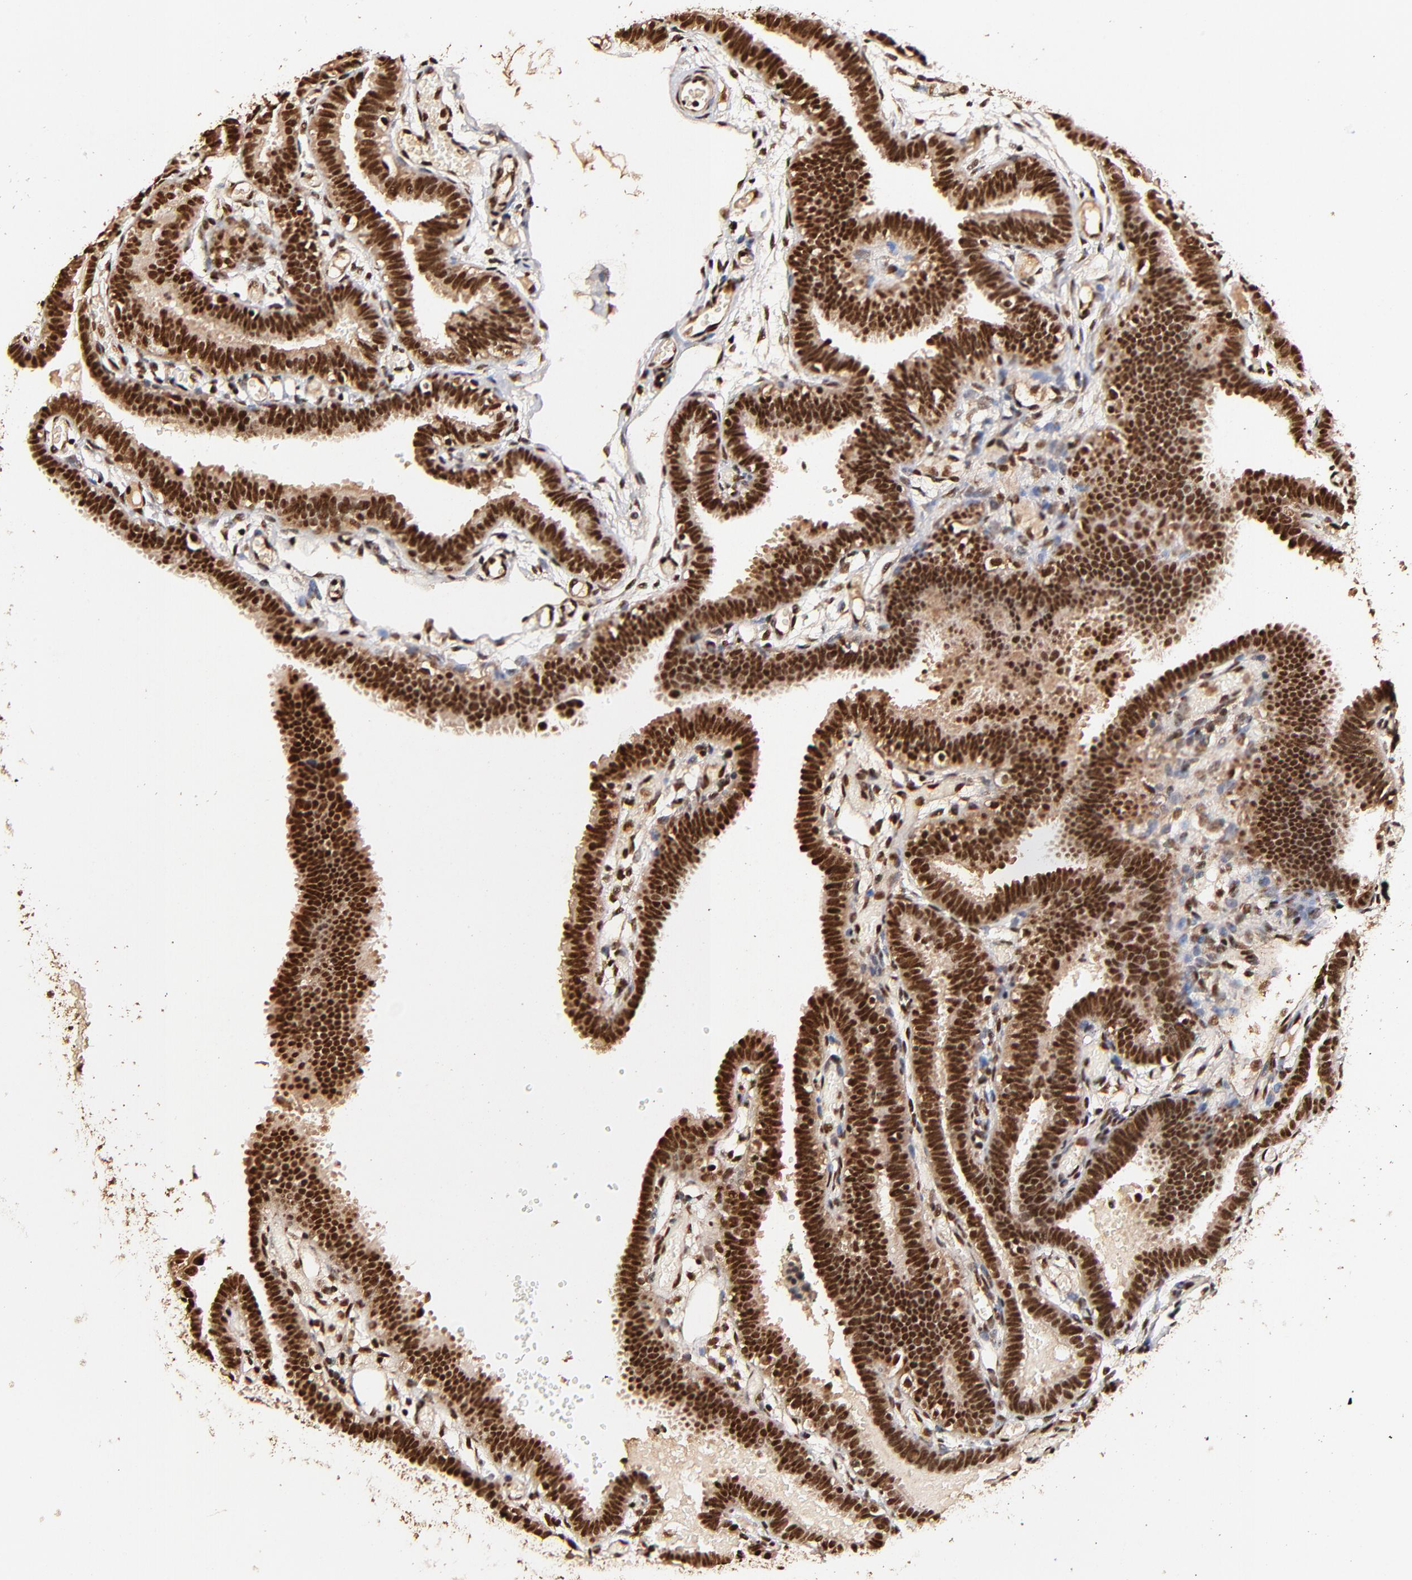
{"staining": {"intensity": "strong", "quantity": ">75%", "location": "cytoplasmic/membranous,nuclear"}, "tissue": "fallopian tube", "cell_type": "Glandular cells", "image_type": "normal", "snomed": [{"axis": "morphology", "description": "Normal tissue, NOS"}, {"axis": "topography", "description": "Fallopian tube"}], "caption": "Brown immunohistochemical staining in normal fallopian tube displays strong cytoplasmic/membranous,nuclear expression in approximately >75% of glandular cells. (DAB IHC with brightfield microscopy, high magnification).", "gene": "MED12", "patient": {"sex": "female", "age": 29}}